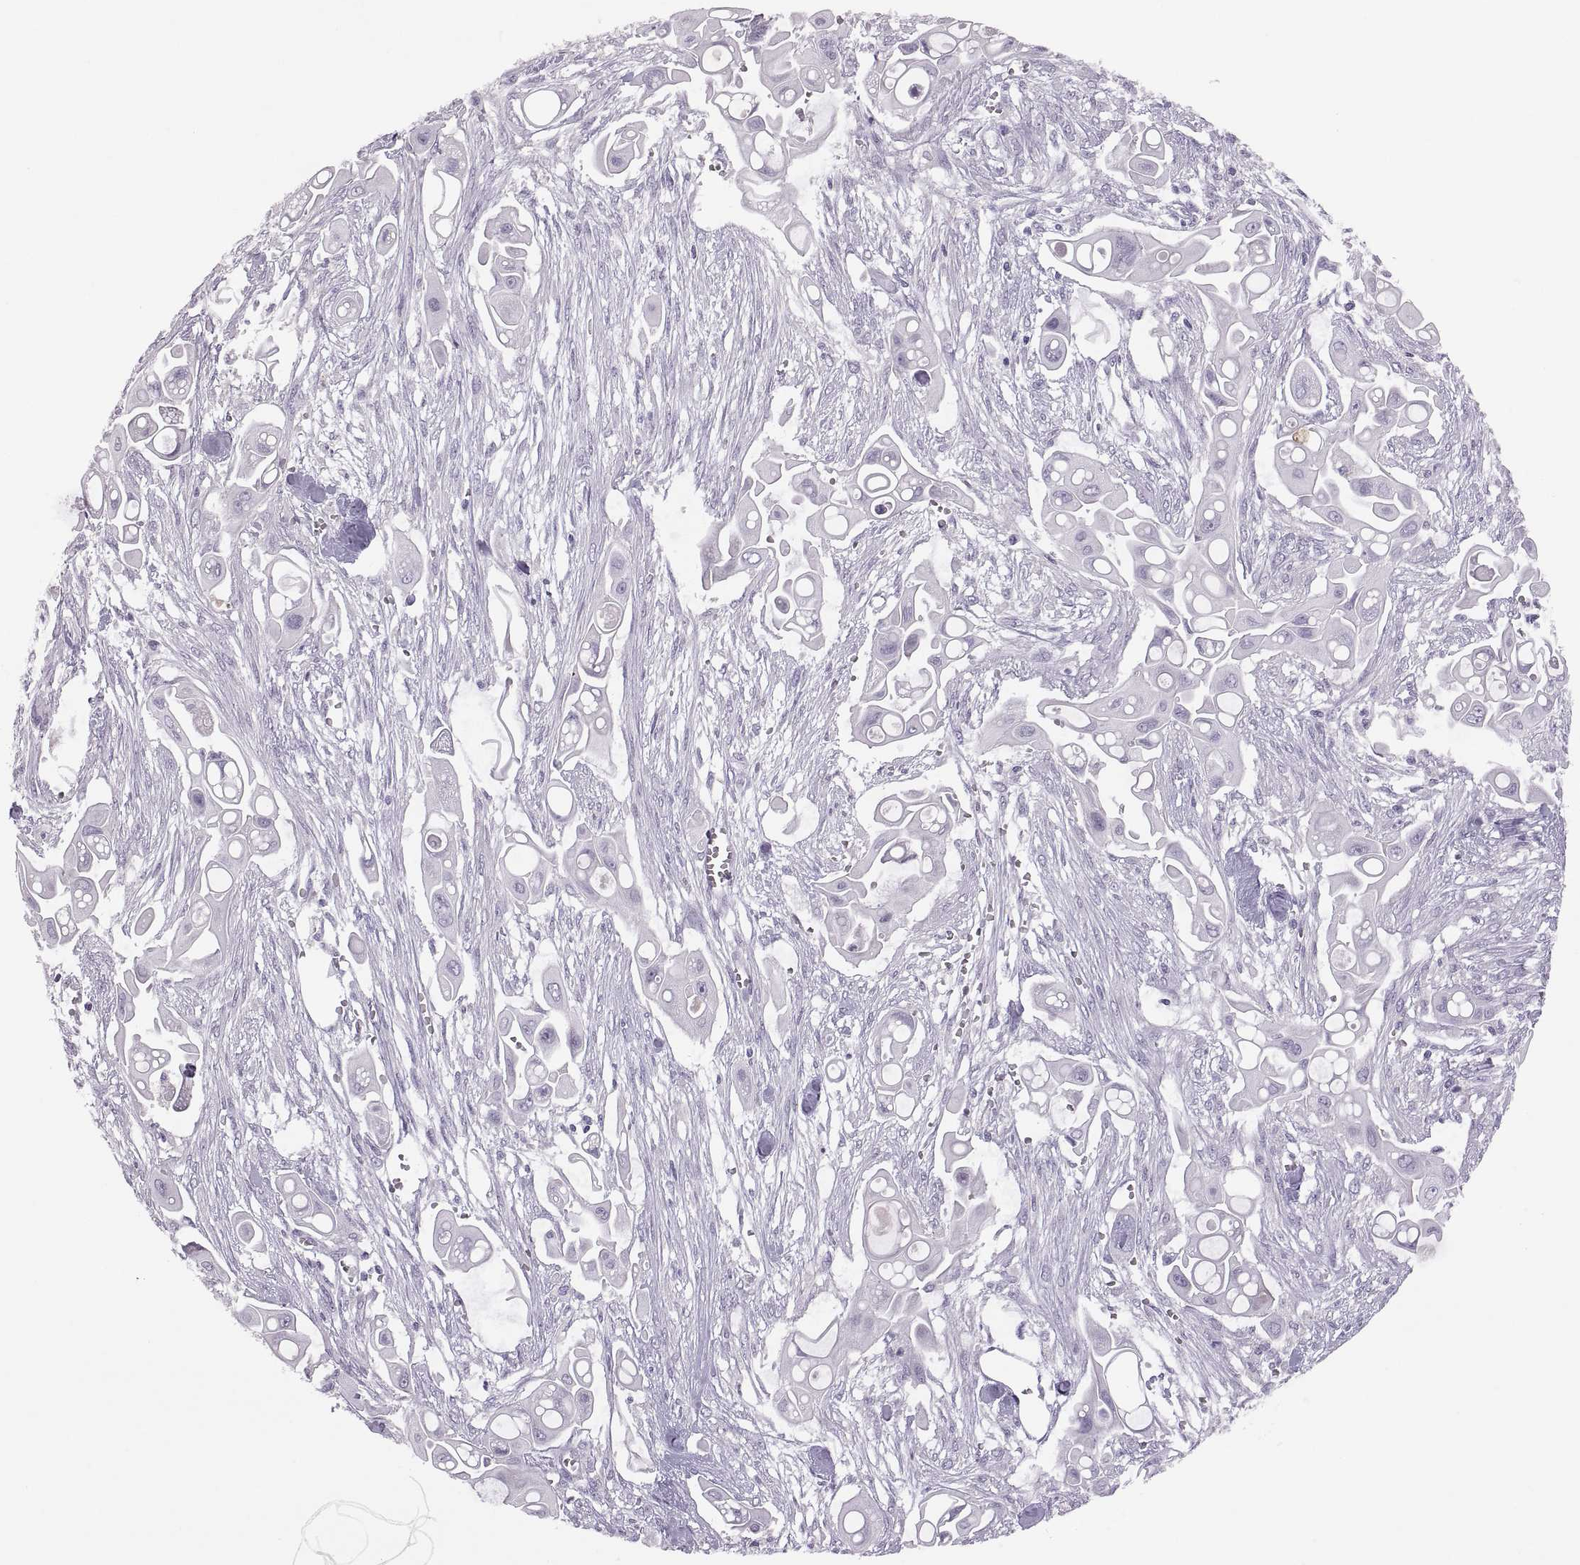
{"staining": {"intensity": "negative", "quantity": "none", "location": "none"}, "tissue": "pancreatic cancer", "cell_type": "Tumor cells", "image_type": "cancer", "snomed": [{"axis": "morphology", "description": "Adenocarcinoma, NOS"}, {"axis": "topography", "description": "Pancreas"}], "caption": "High power microscopy photomicrograph of an immunohistochemistry (IHC) image of pancreatic adenocarcinoma, revealing no significant staining in tumor cells.", "gene": "TBX19", "patient": {"sex": "male", "age": 50}}